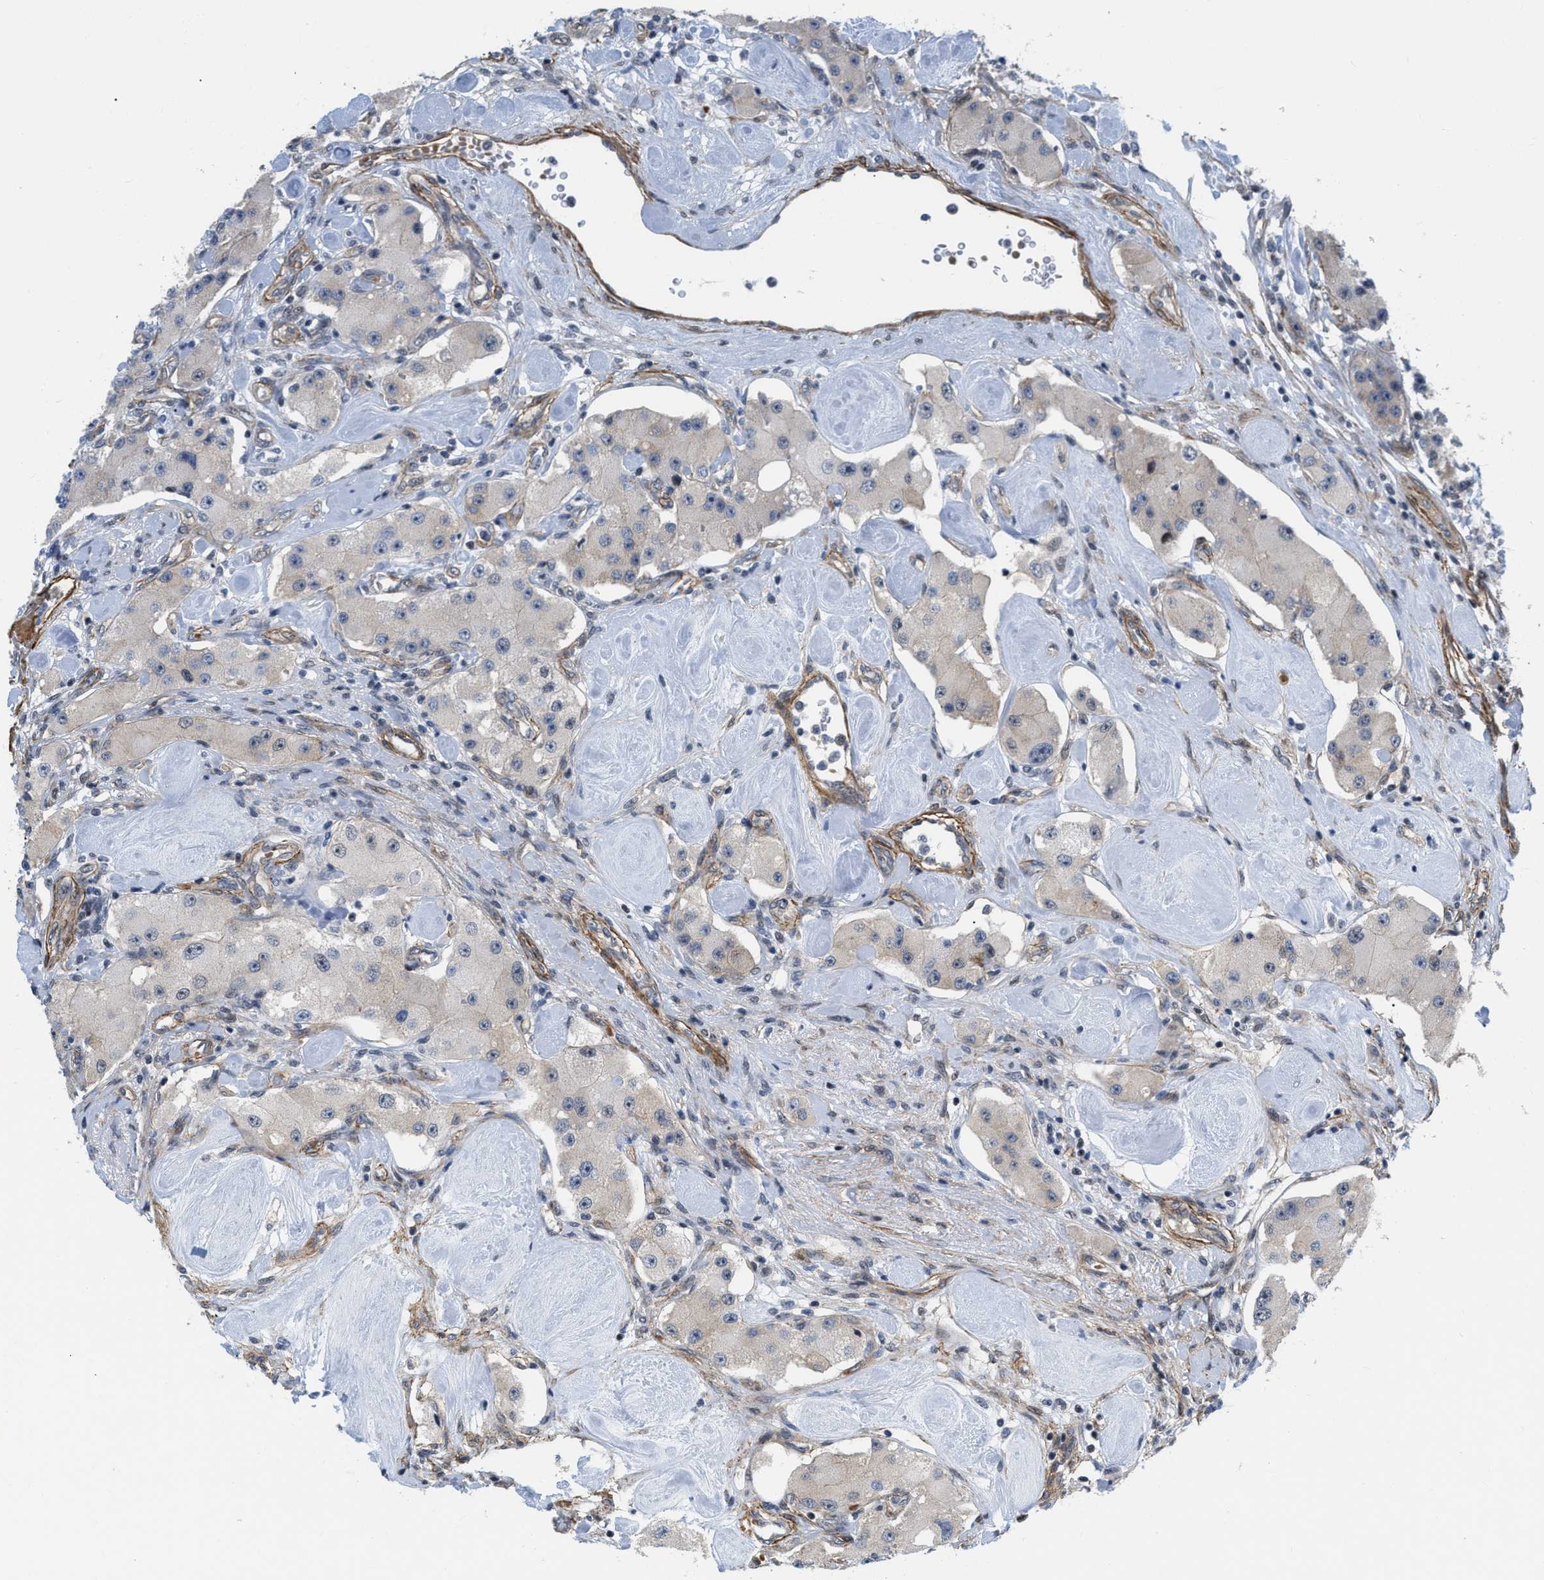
{"staining": {"intensity": "negative", "quantity": "none", "location": "none"}, "tissue": "carcinoid", "cell_type": "Tumor cells", "image_type": "cancer", "snomed": [{"axis": "morphology", "description": "Carcinoid, malignant, NOS"}, {"axis": "topography", "description": "Pancreas"}], "caption": "An immunohistochemistry (IHC) photomicrograph of malignant carcinoid is shown. There is no staining in tumor cells of malignant carcinoid.", "gene": "GPRASP2", "patient": {"sex": "male", "age": 41}}